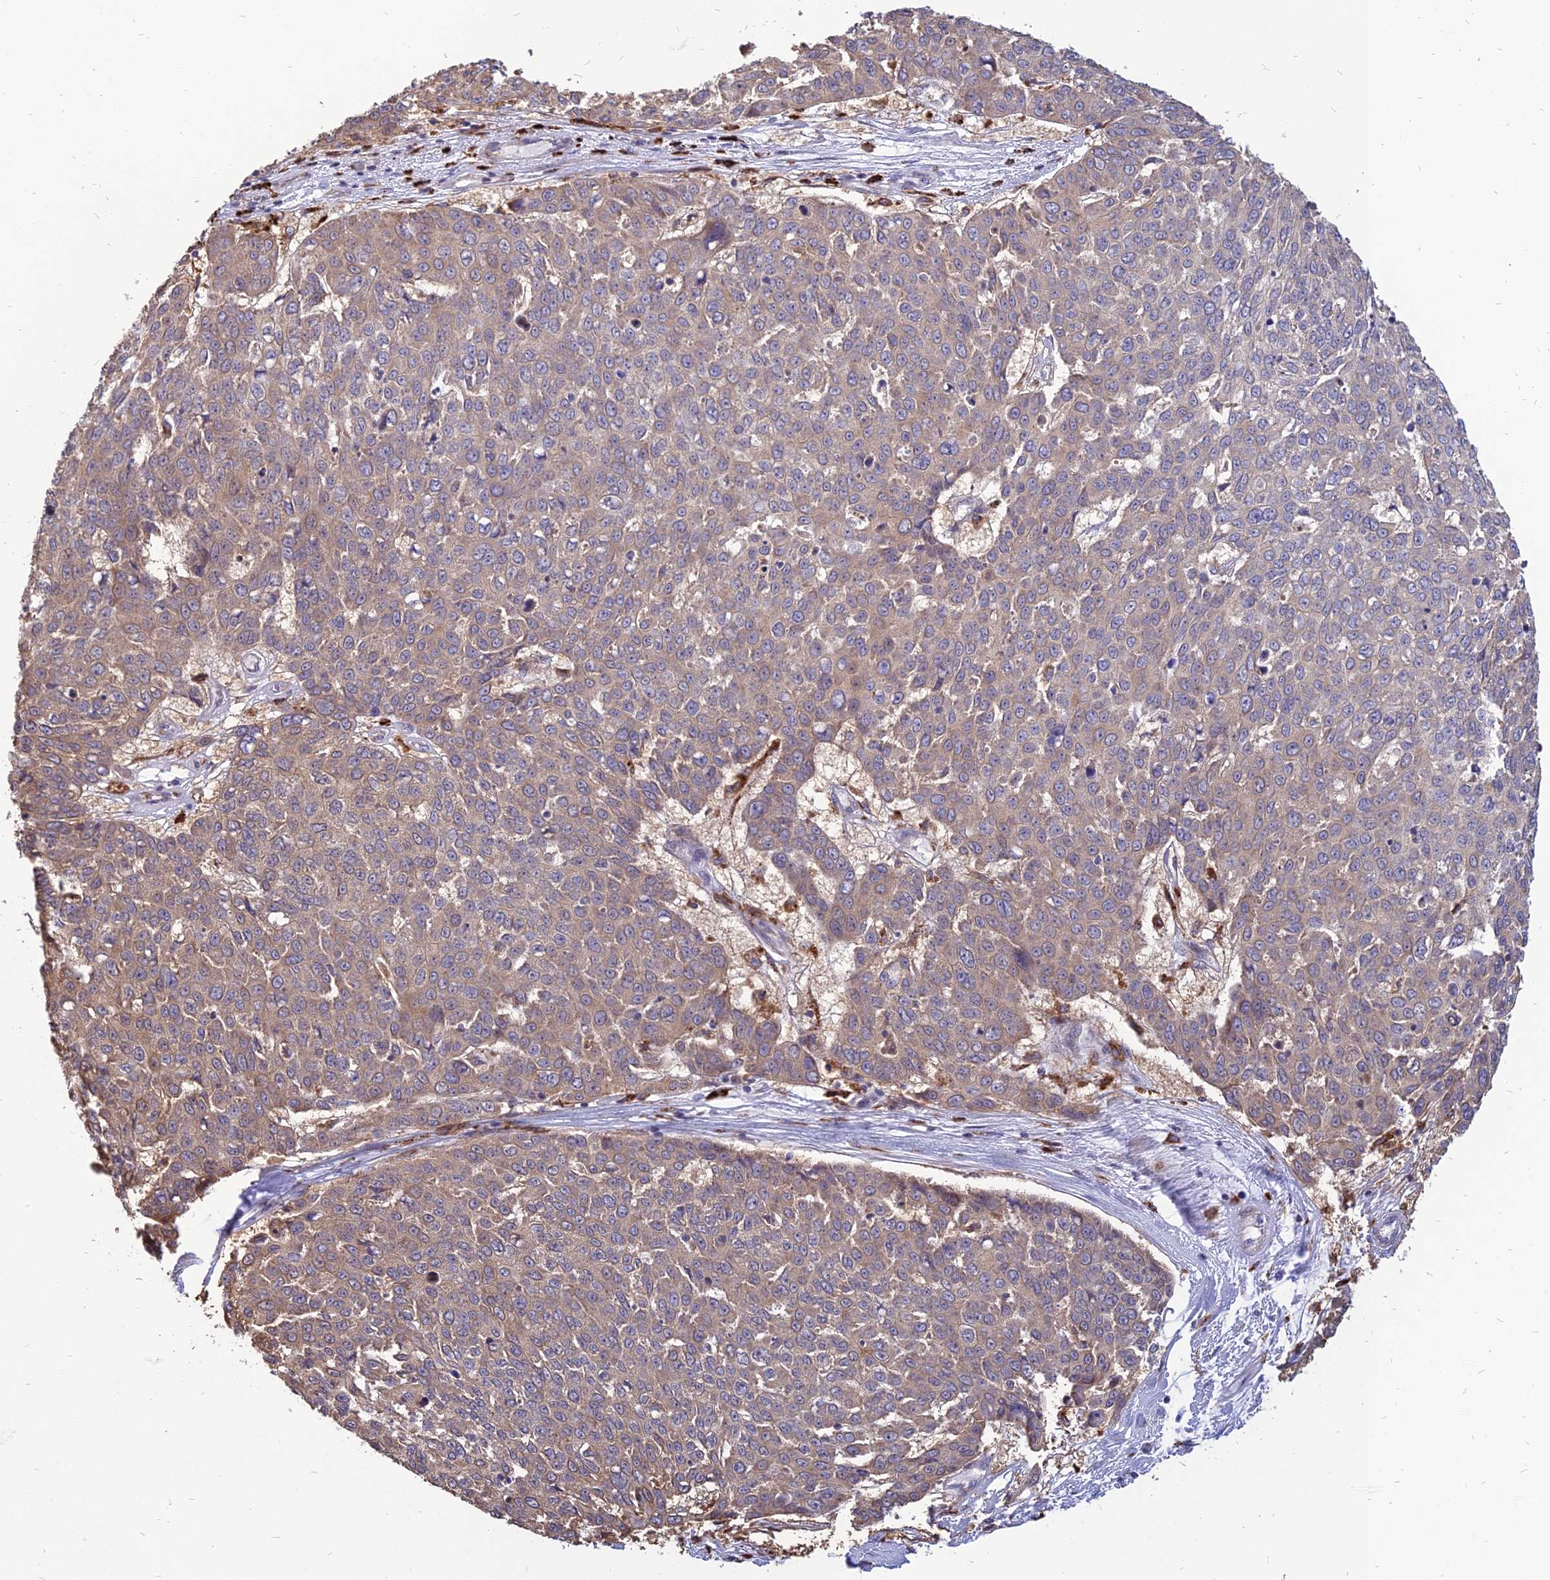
{"staining": {"intensity": "weak", "quantity": "25%-75%", "location": "cytoplasmic/membranous"}, "tissue": "skin cancer", "cell_type": "Tumor cells", "image_type": "cancer", "snomed": [{"axis": "morphology", "description": "Squamous cell carcinoma, NOS"}, {"axis": "topography", "description": "Skin"}], "caption": "Immunohistochemical staining of human squamous cell carcinoma (skin) reveals weak cytoplasmic/membranous protein expression in approximately 25%-75% of tumor cells.", "gene": "PHKA2", "patient": {"sex": "male", "age": 71}}